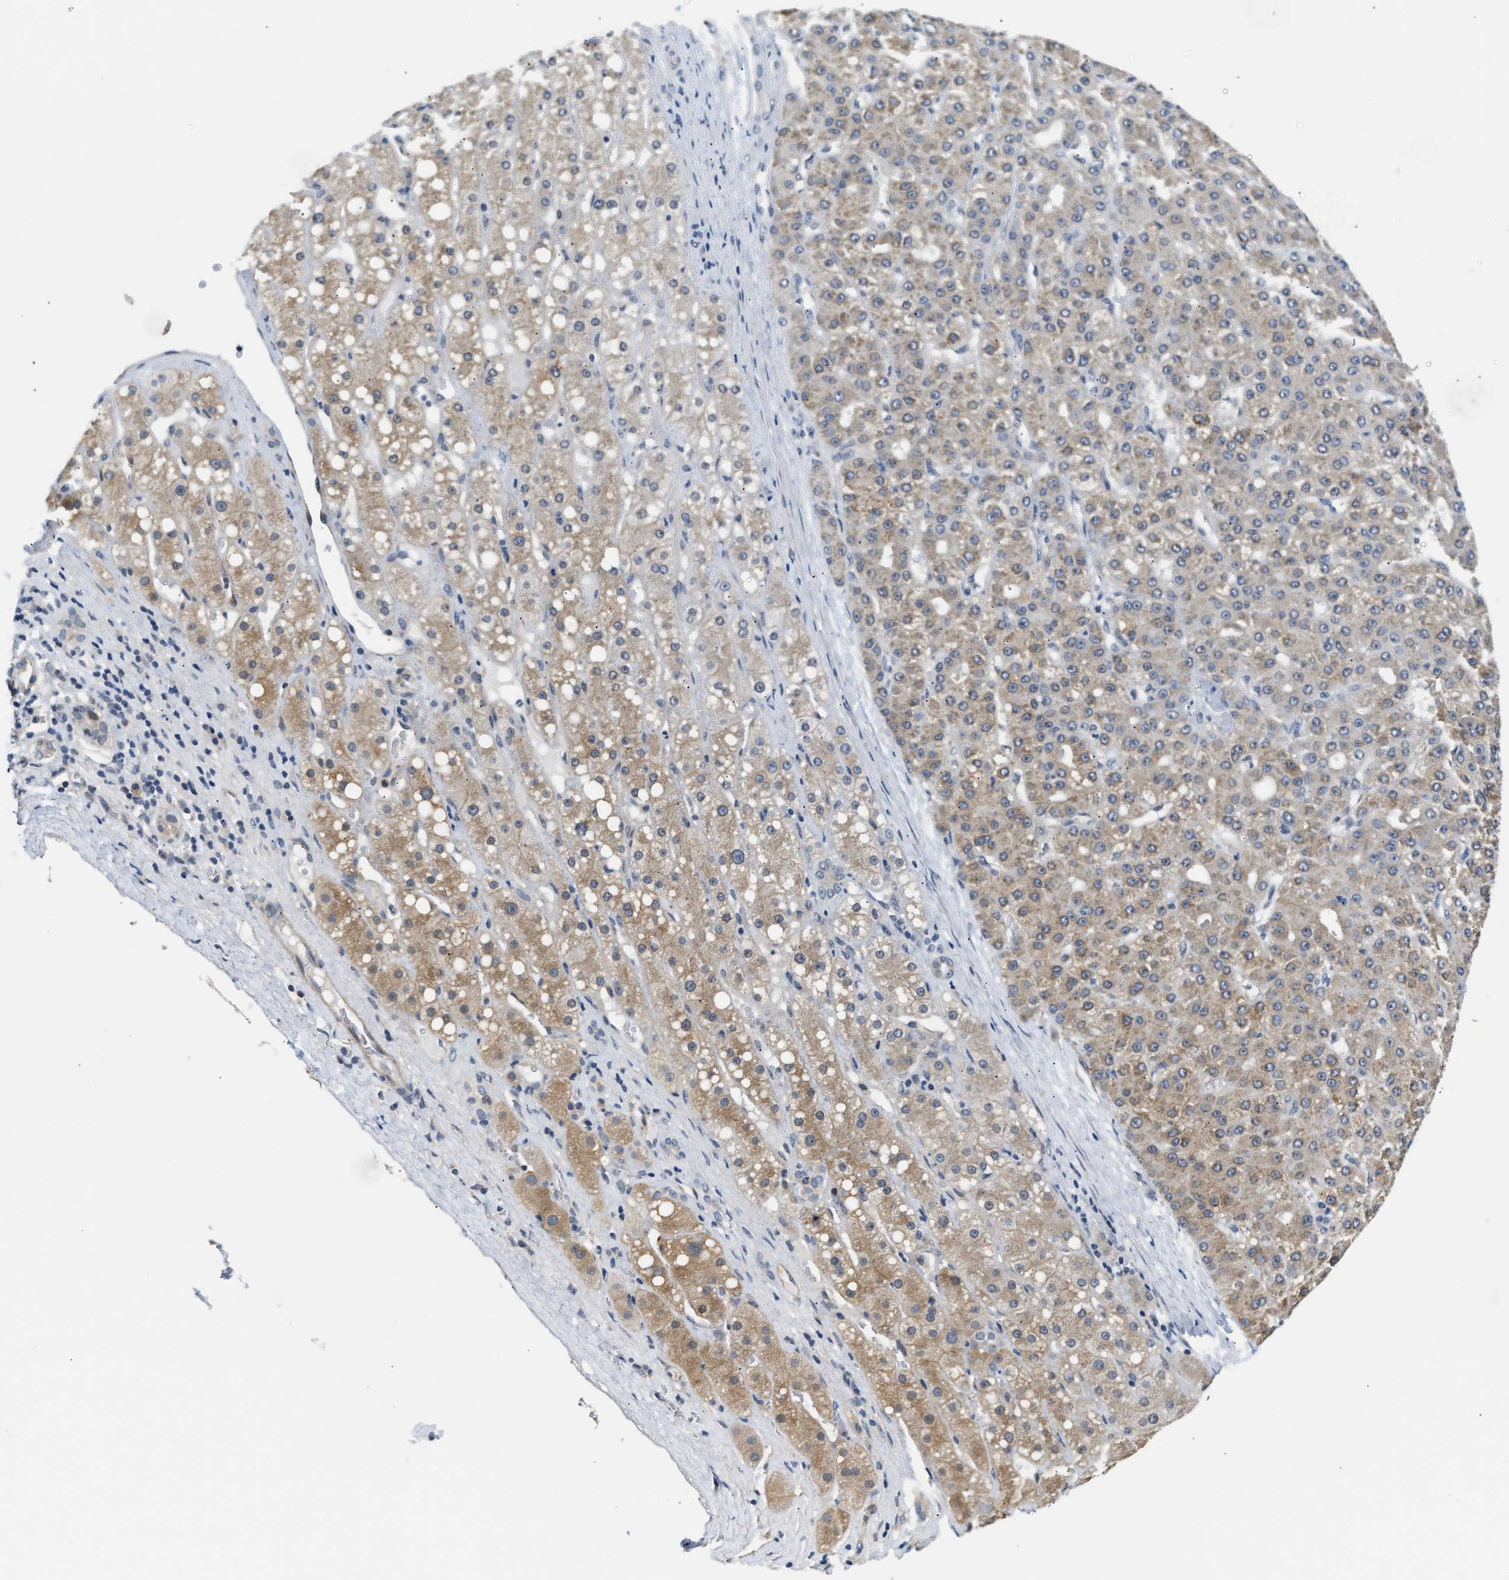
{"staining": {"intensity": "weak", "quantity": ">75%", "location": "cytoplasmic/membranous"}, "tissue": "liver cancer", "cell_type": "Tumor cells", "image_type": "cancer", "snomed": [{"axis": "morphology", "description": "Carcinoma, Hepatocellular, NOS"}, {"axis": "topography", "description": "Liver"}], "caption": "Immunohistochemistry photomicrograph of neoplastic tissue: liver hepatocellular carcinoma stained using immunohistochemistry (IHC) shows low levels of weak protein expression localized specifically in the cytoplasmic/membranous of tumor cells, appearing as a cytoplasmic/membranous brown color.", "gene": "CLGN", "patient": {"sex": "male", "age": 67}}